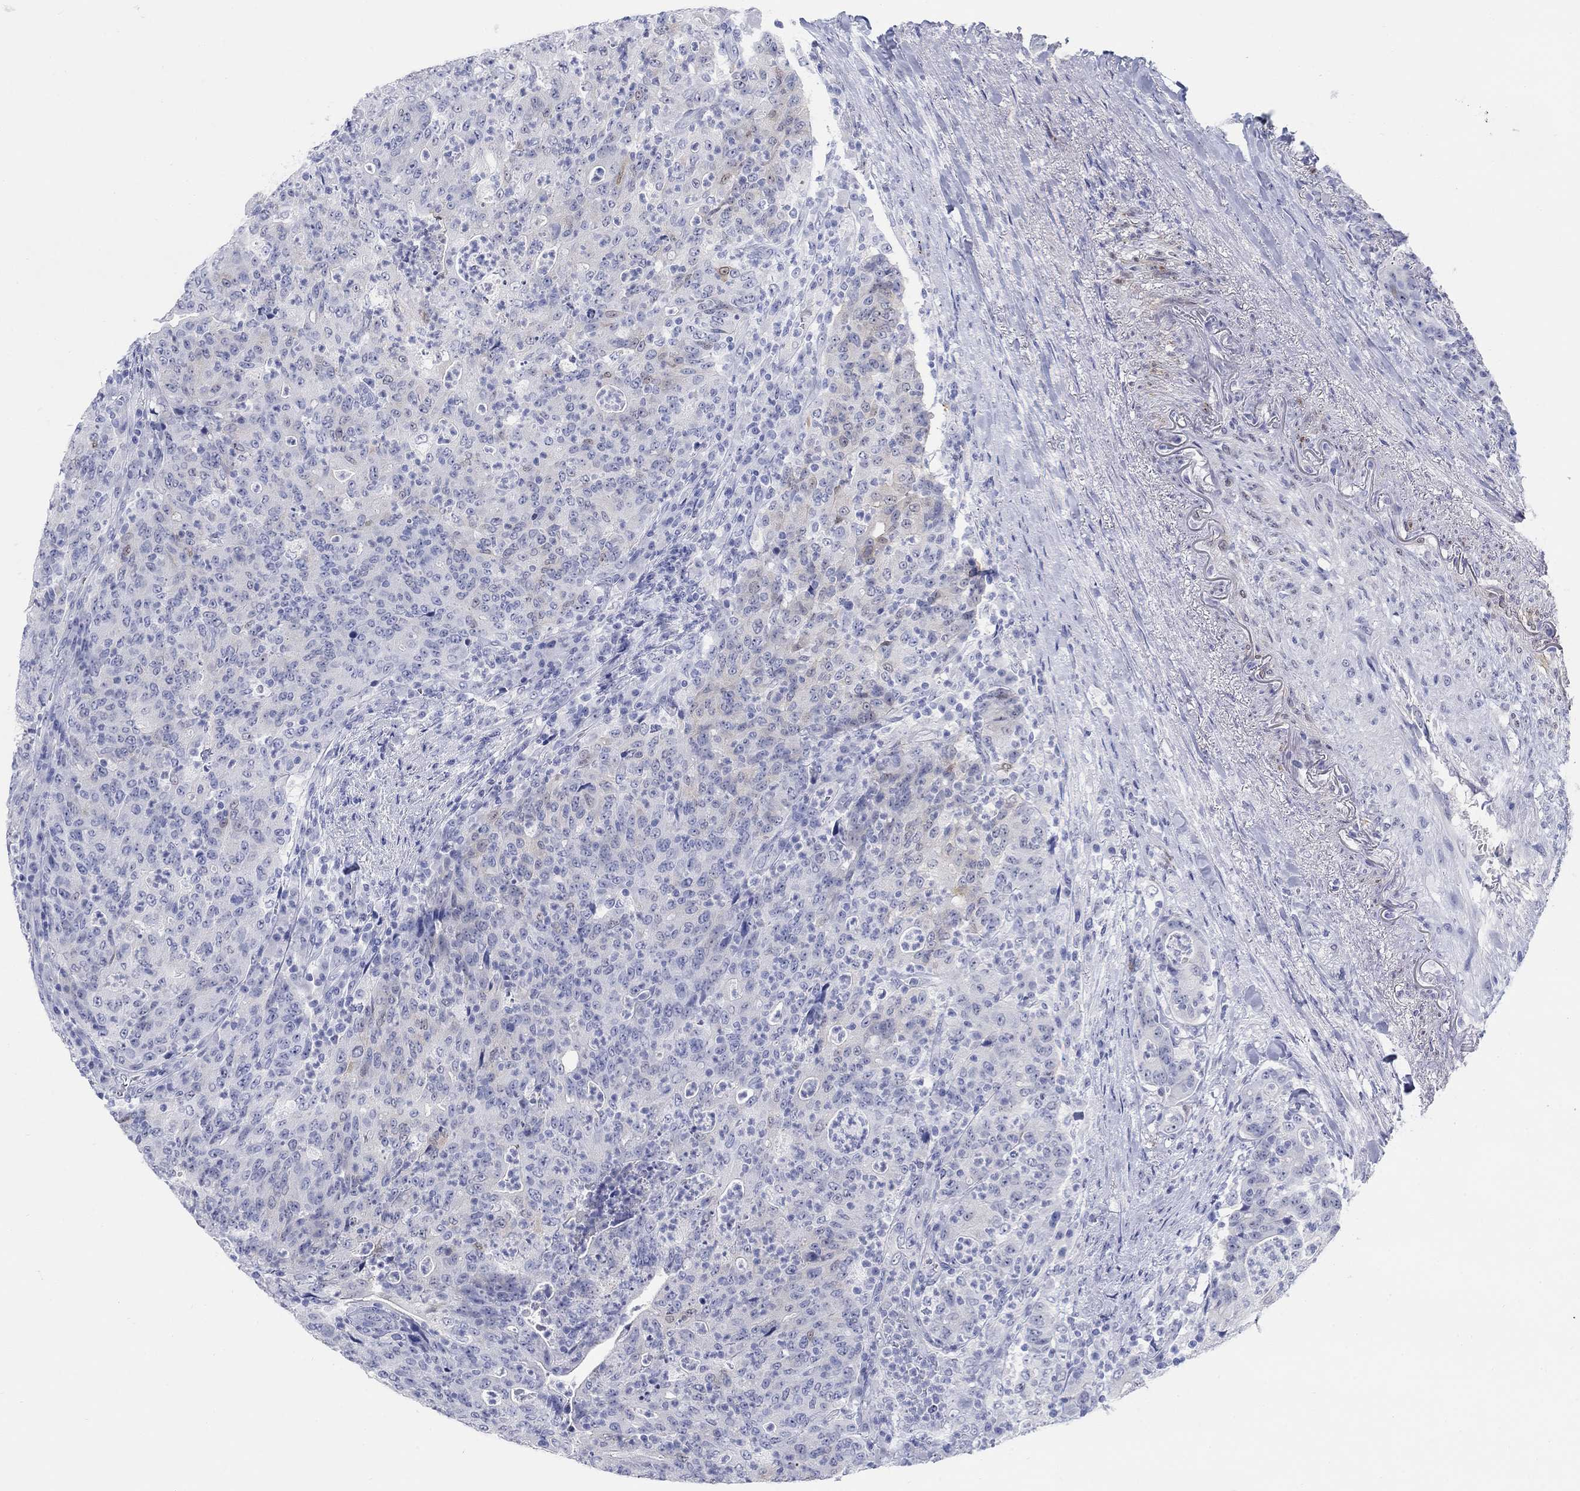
{"staining": {"intensity": "negative", "quantity": "none", "location": "none"}, "tissue": "colorectal cancer", "cell_type": "Tumor cells", "image_type": "cancer", "snomed": [{"axis": "morphology", "description": "Adenocarcinoma, NOS"}, {"axis": "topography", "description": "Colon"}], "caption": "Immunohistochemistry (IHC) photomicrograph of neoplastic tissue: adenocarcinoma (colorectal) stained with DAB exhibits no significant protein staining in tumor cells.", "gene": "AKR1C2", "patient": {"sex": "male", "age": 70}}